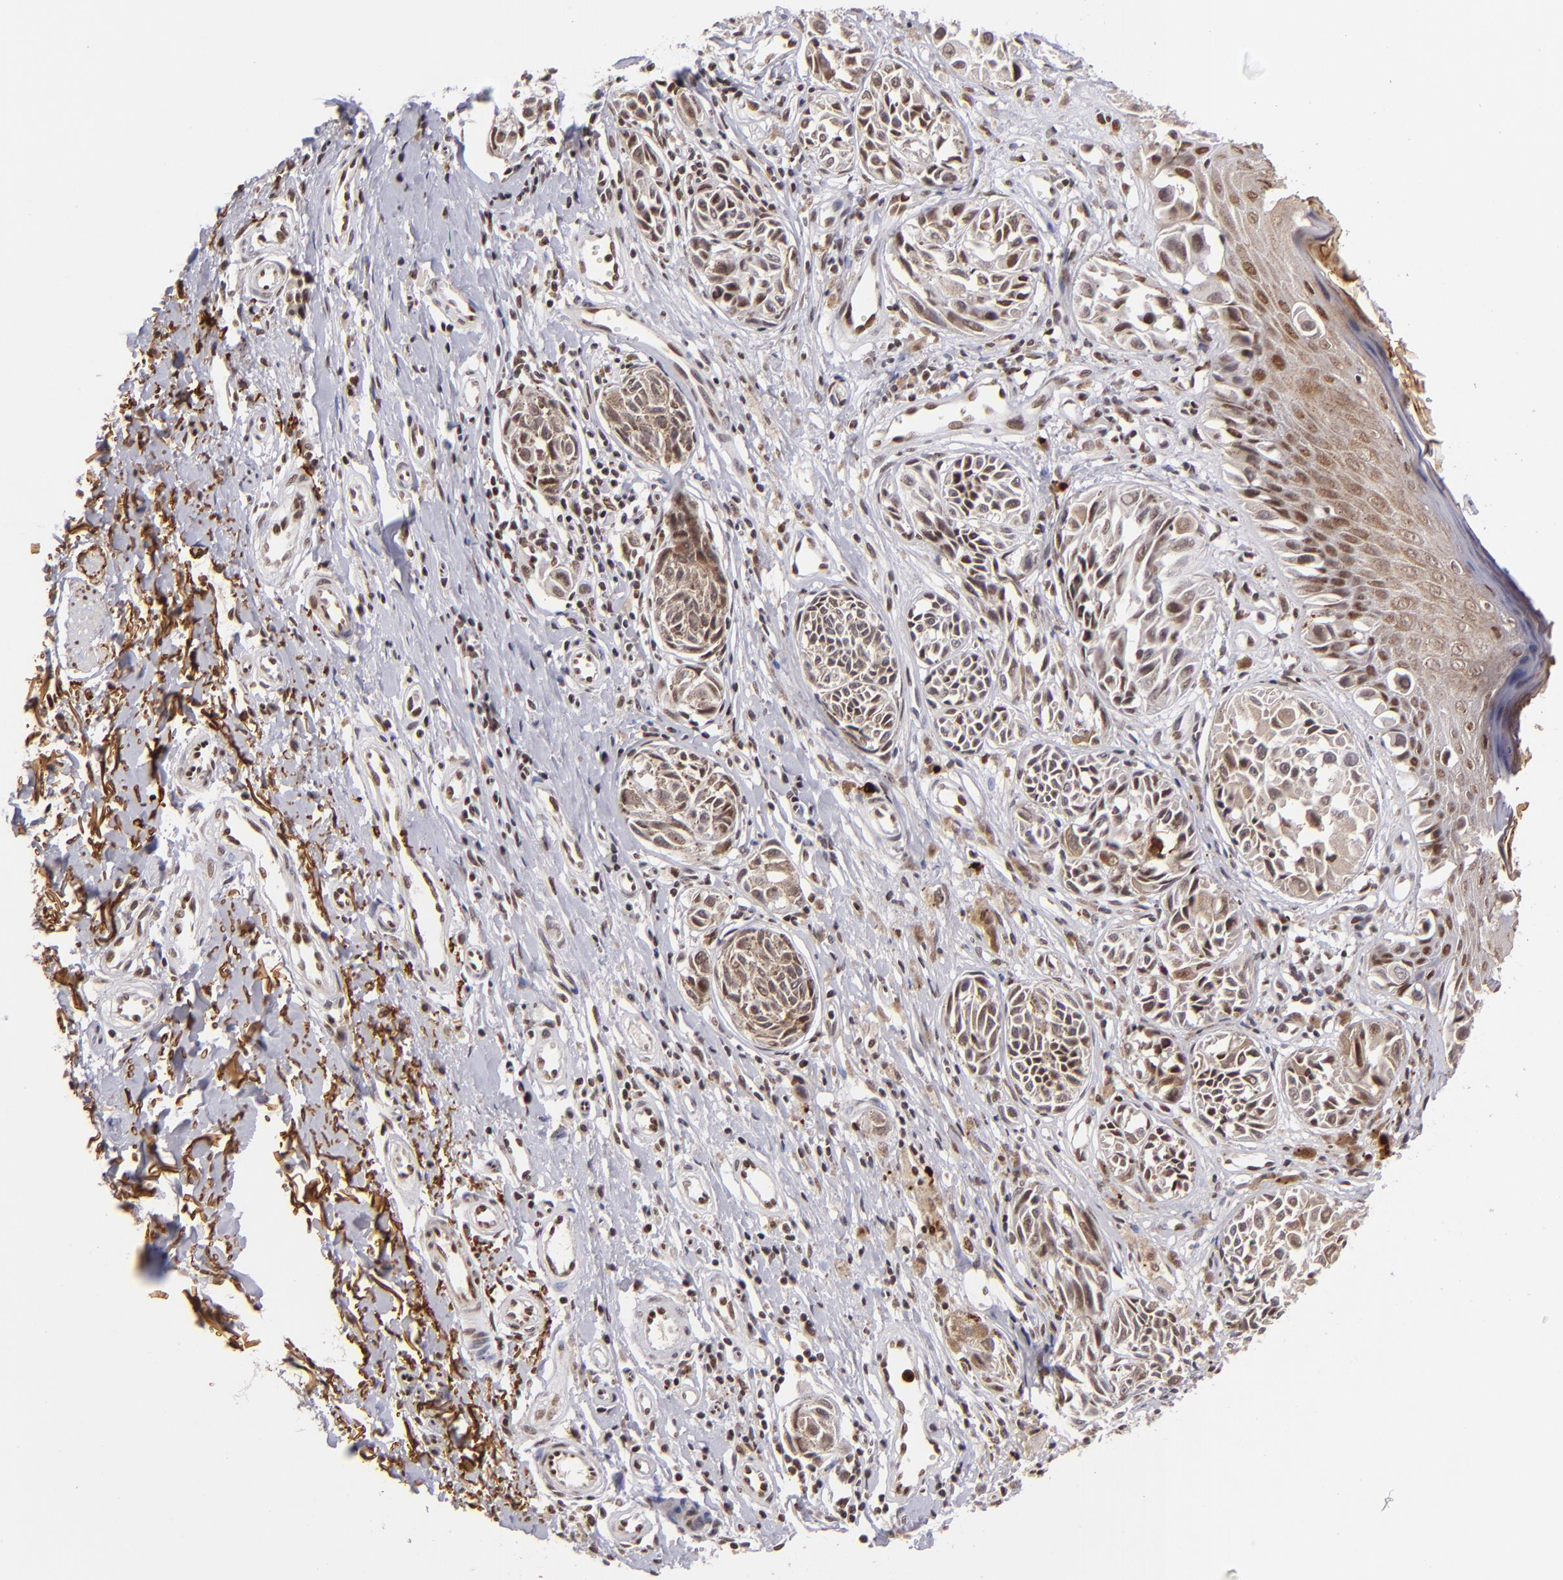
{"staining": {"intensity": "weak", "quantity": "25%-75%", "location": "cytoplasmic/membranous"}, "tissue": "melanoma", "cell_type": "Tumor cells", "image_type": "cancer", "snomed": [{"axis": "morphology", "description": "Malignant melanoma, NOS"}, {"axis": "topography", "description": "Skin"}], "caption": "IHC of human malignant melanoma demonstrates low levels of weak cytoplasmic/membranous expression in approximately 25%-75% of tumor cells.", "gene": "RXRG", "patient": {"sex": "male", "age": 67}}